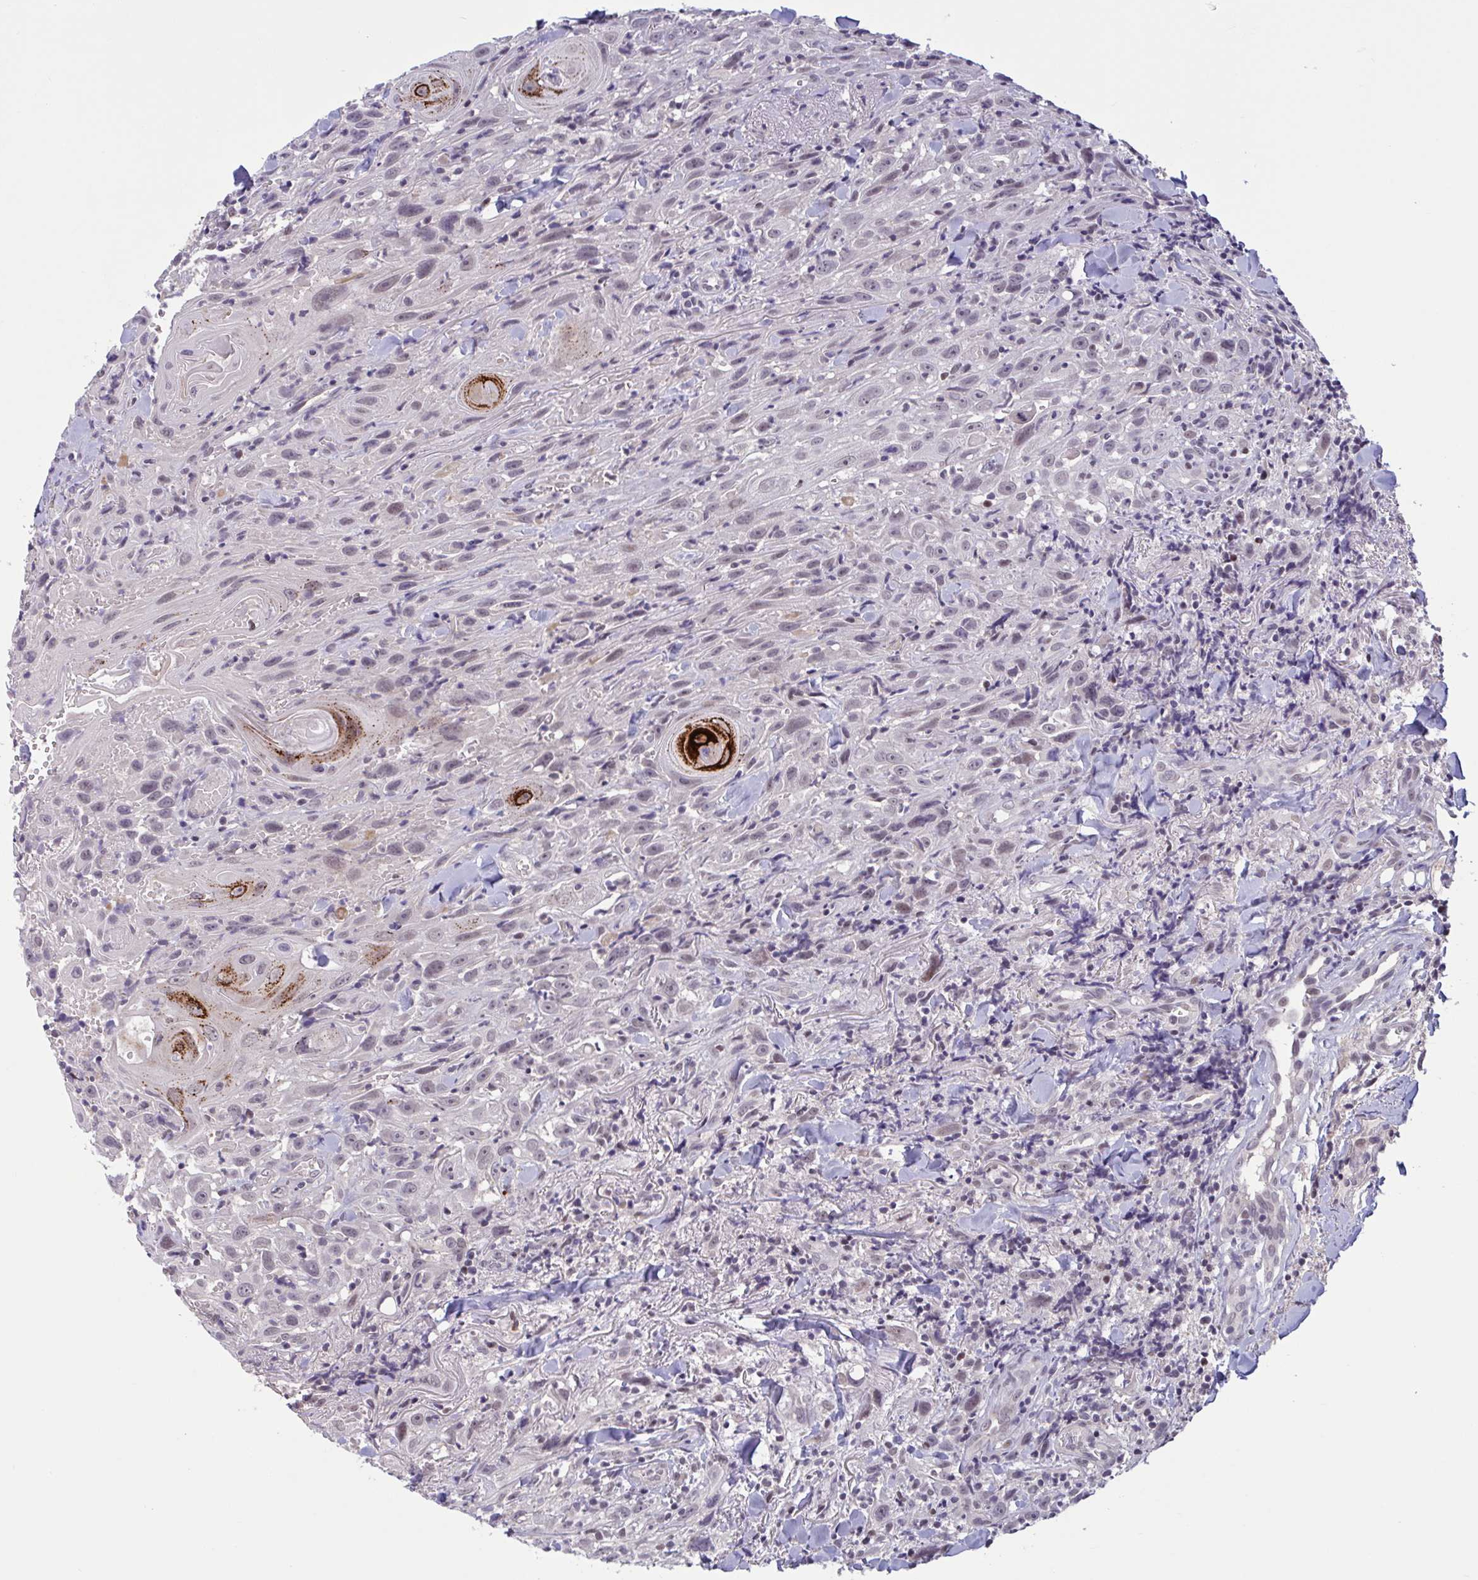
{"staining": {"intensity": "strong", "quantity": "<25%", "location": "cytoplasmic/membranous"}, "tissue": "head and neck cancer", "cell_type": "Tumor cells", "image_type": "cancer", "snomed": [{"axis": "morphology", "description": "Squamous cell carcinoma, NOS"}, {"axis": "topography", "description": "Head-Neck"}], "caption": "This photomicrograph shows head and neck squamous cell carcinoma stained with immunohistochemistry (IHC) to label a protein in brown. The cytoplasmic/membranous of tumor cells show strong positivity for the protein. Nuclei are counter-stained blue.", "gene": "ZNF414", "patient": {"sex": "female", "age": 95}}